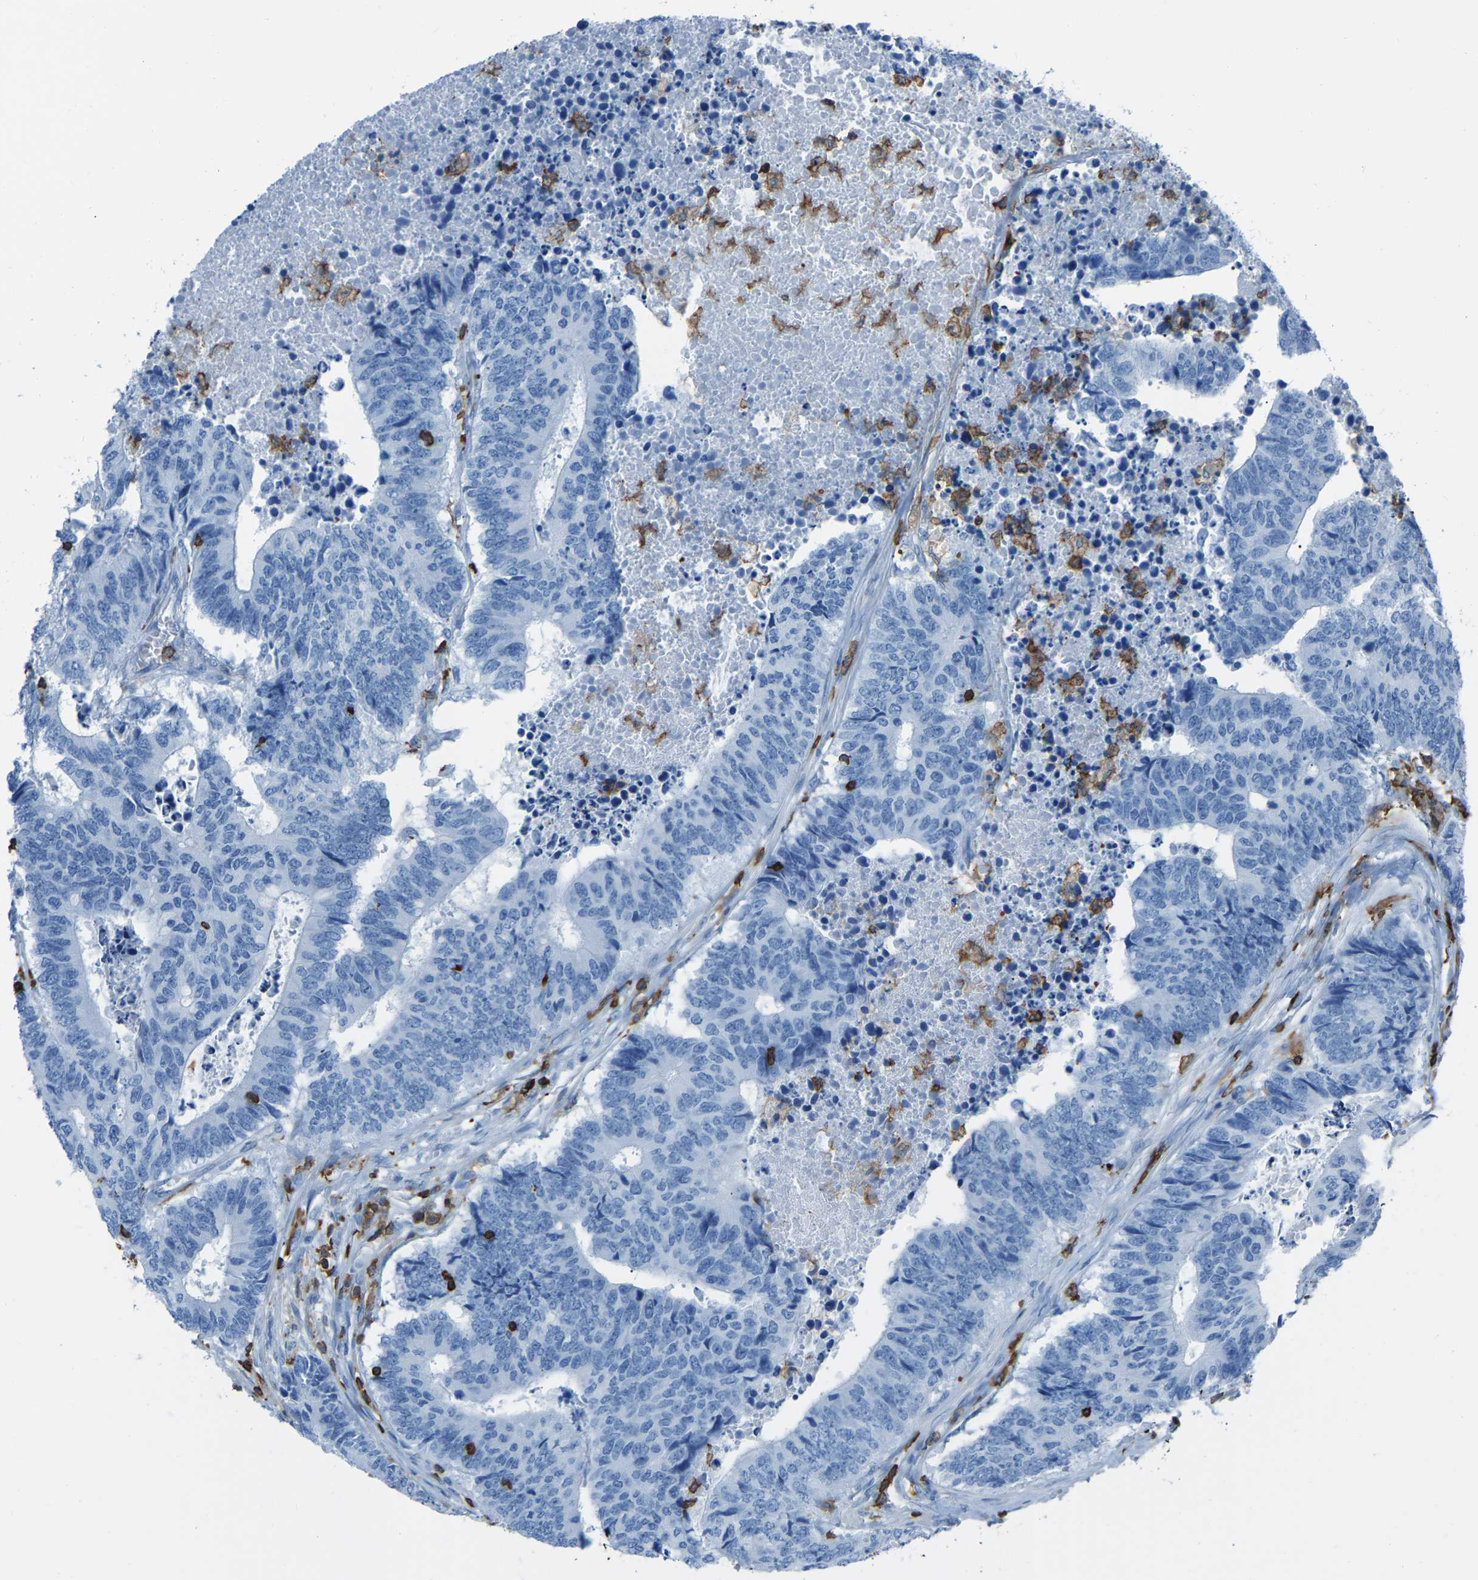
{"staining": {"intensity": "negative", "quantity": "none", "location": "none"}, "tissue": "colorectal cancer", "cell_type": "Tumor cells", "image_type": "cancer", "snomed": [{"axis": "morphology", "description": "Adenocarcinoma, NOS"}, {"axis": "topography", "description": "Rectum"}], "caption": "Tumor cells show no significant expression in colorectal cancer.", "gene": "LSP1", "patient": {"sex": "male", "age": 84}}